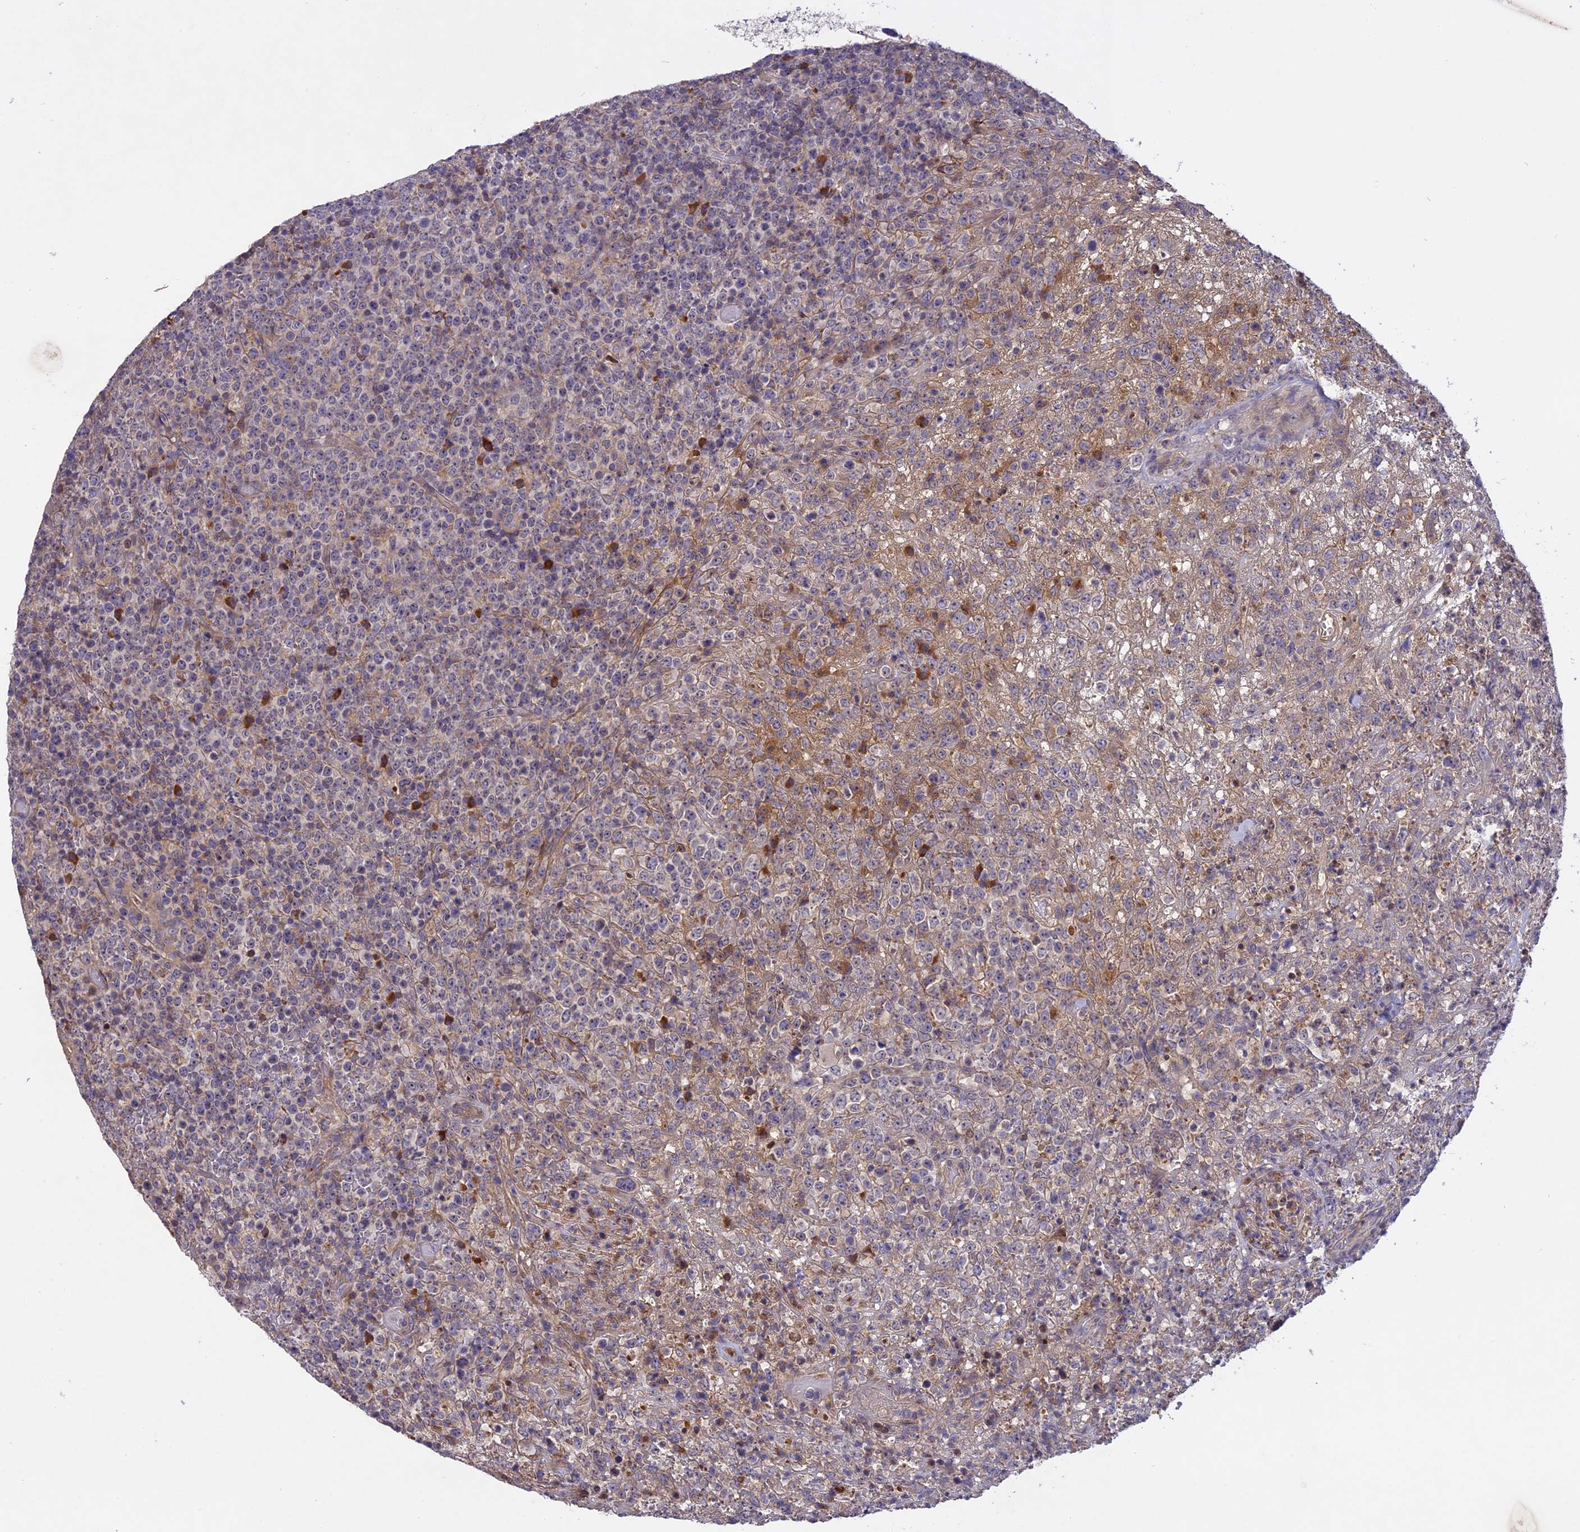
{"staining": {"intensity": "negative", "quantity": "none", "location": "none"}, "tissue": "lymphoma", "cell_type": "Tumor cells", "image_type": "cancer", "snomed": [{"axis": "morphology", "description": "Malignant lymphoma, non-Hodgkin's type, High grade"}, {"axis": "topography", "description": "Colon"}], "caption": "A micrograph of human lymphoma is negative for staining in tumor cells.", "gene": "ADO", "patient": {"sex": "female", "age": 53}}